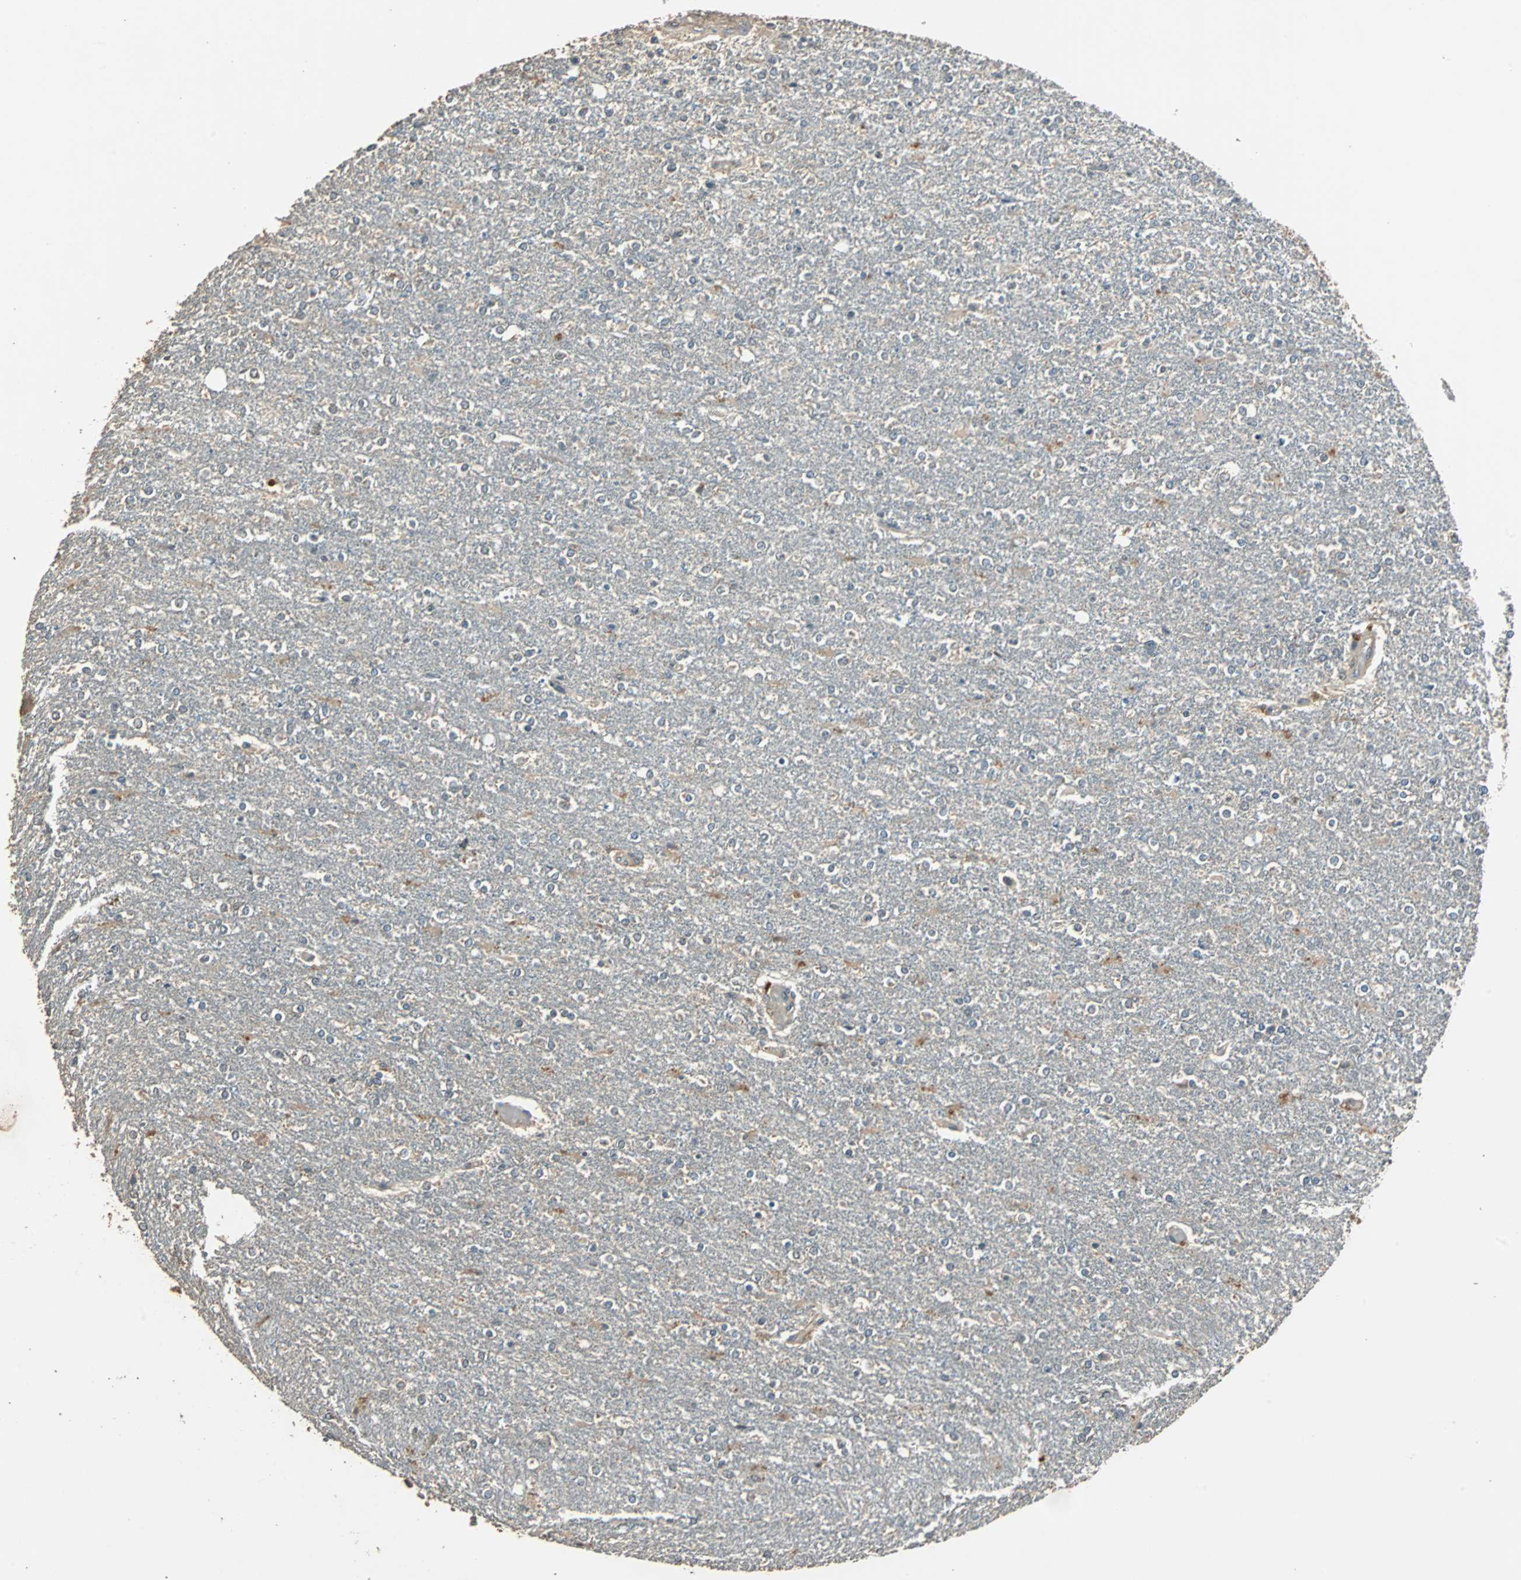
{"staining": {"intensity": "weak", "quantity": "25%-75%", "location": "cytoplasmic/membranous"}, "tissue": "glioma", "cell_type": "Tumor cells", "image_type": "cancer", "snomed": [{"axis": "morphology", "description": "Glioma, malignant, High grade"}, {"axis": "topography", "description": "Cerebral cortex"}], "caption": "High-power microscopy captured an immunohistochemistry (IHC) photomicrograph of glioma, revealing weak cytoplasmic/membranous positivity in about 25%-75% of tumor cells.", "gene": "ABHD2", "patient": {"sex": "male", "age": 76}}